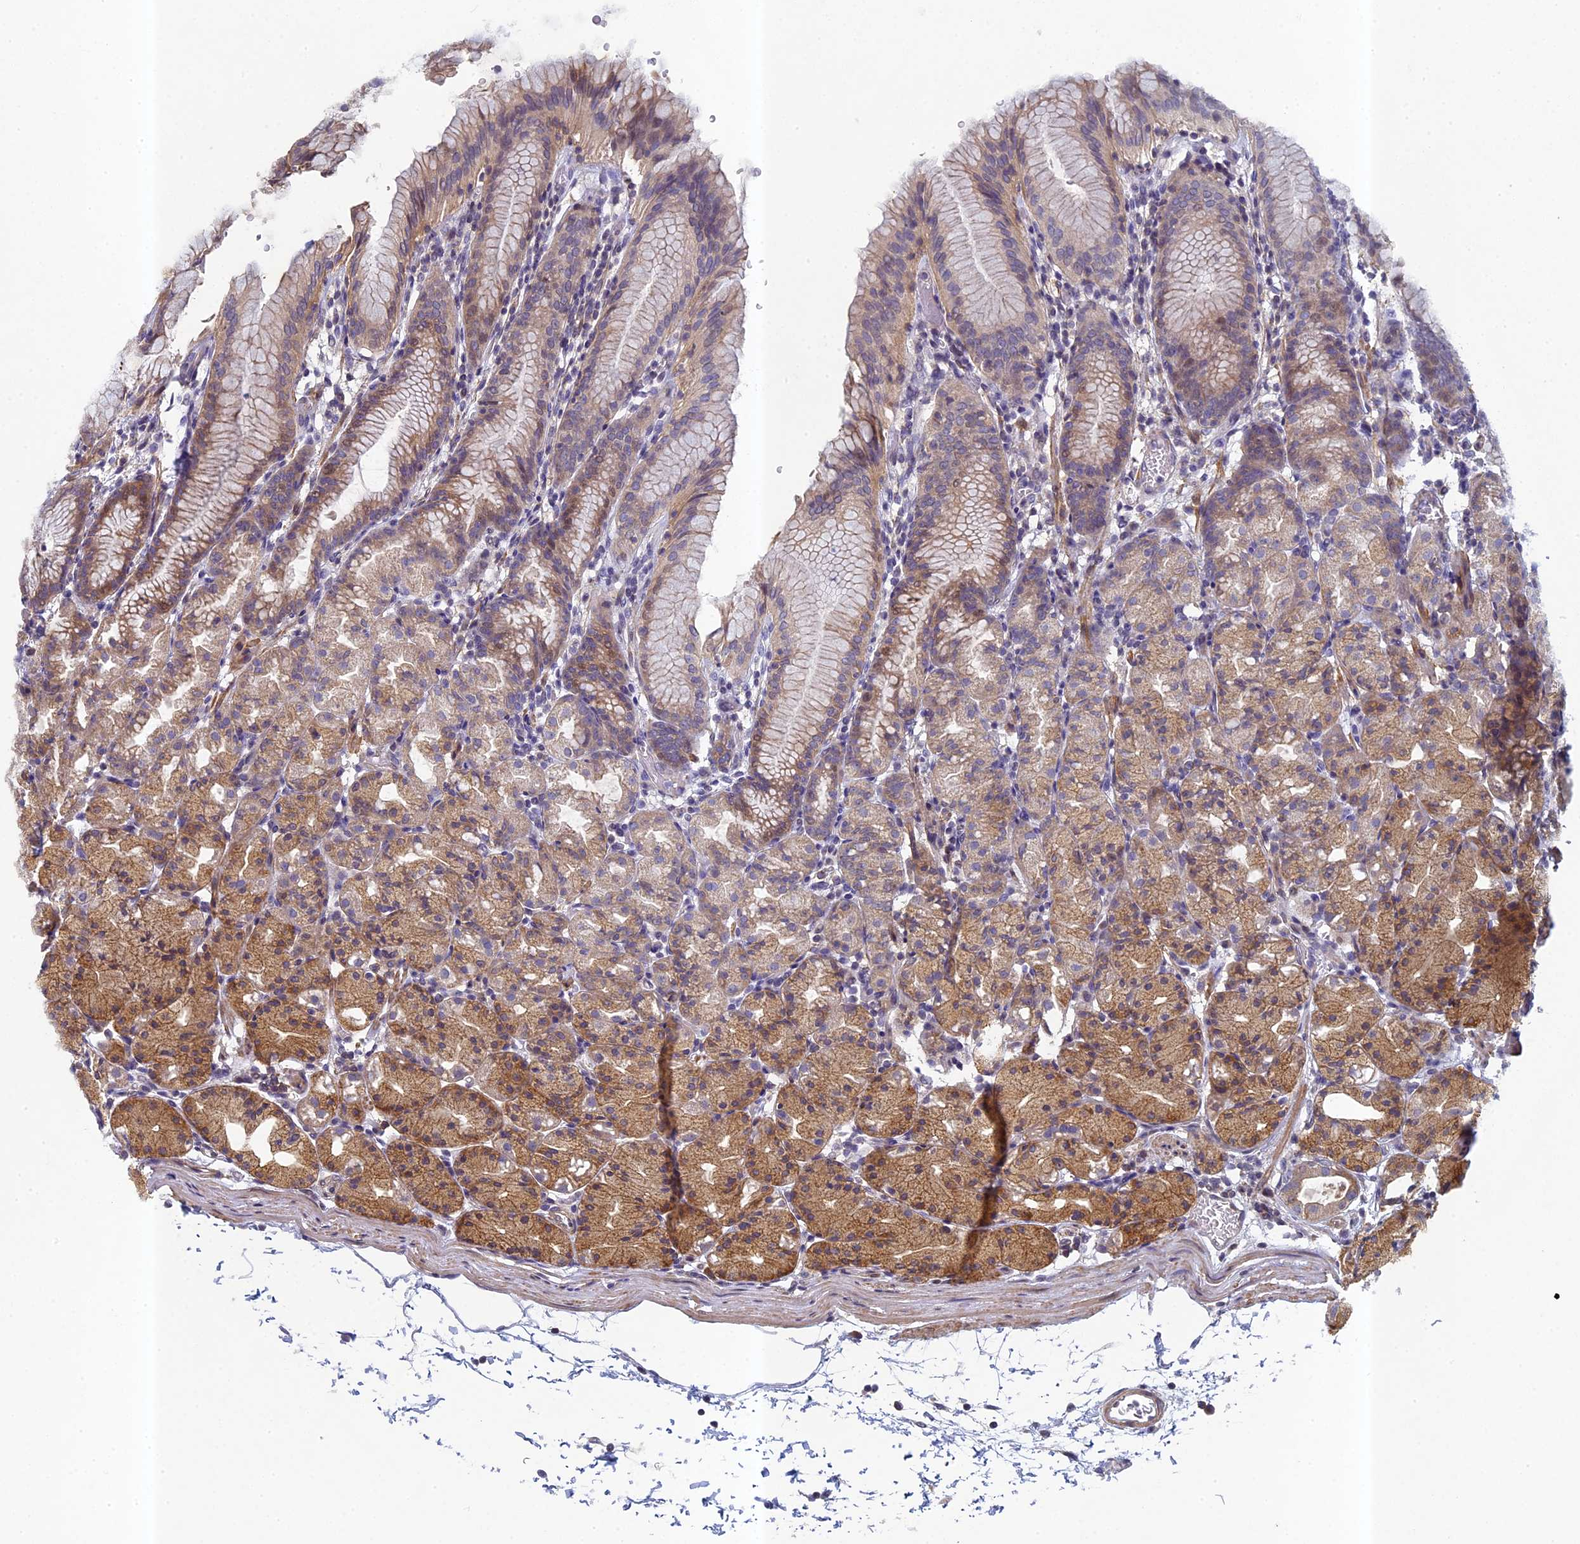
{"staining": {"intensity": "moderate", "quantity": "25%-75%", "location": "cytoplasmic/membranous"}, "tissue": "stomach", "cell_type": "Glandular cells", "image_type": "normal", "snomed": [{"axis": "morphology", "description": "Normal tissue, NOS"}, {"axis": "topography", "description": "Stomach, upper"}], "caption": "High-power microscopy captured an immunohistochemistry image of normal stomach, revealing moderate cytoplasmic/membranous positivity in about 25%-75% of glandular cells.", "gene": "DIXDC1", "patient": {"sex": "male", "age": 48}}